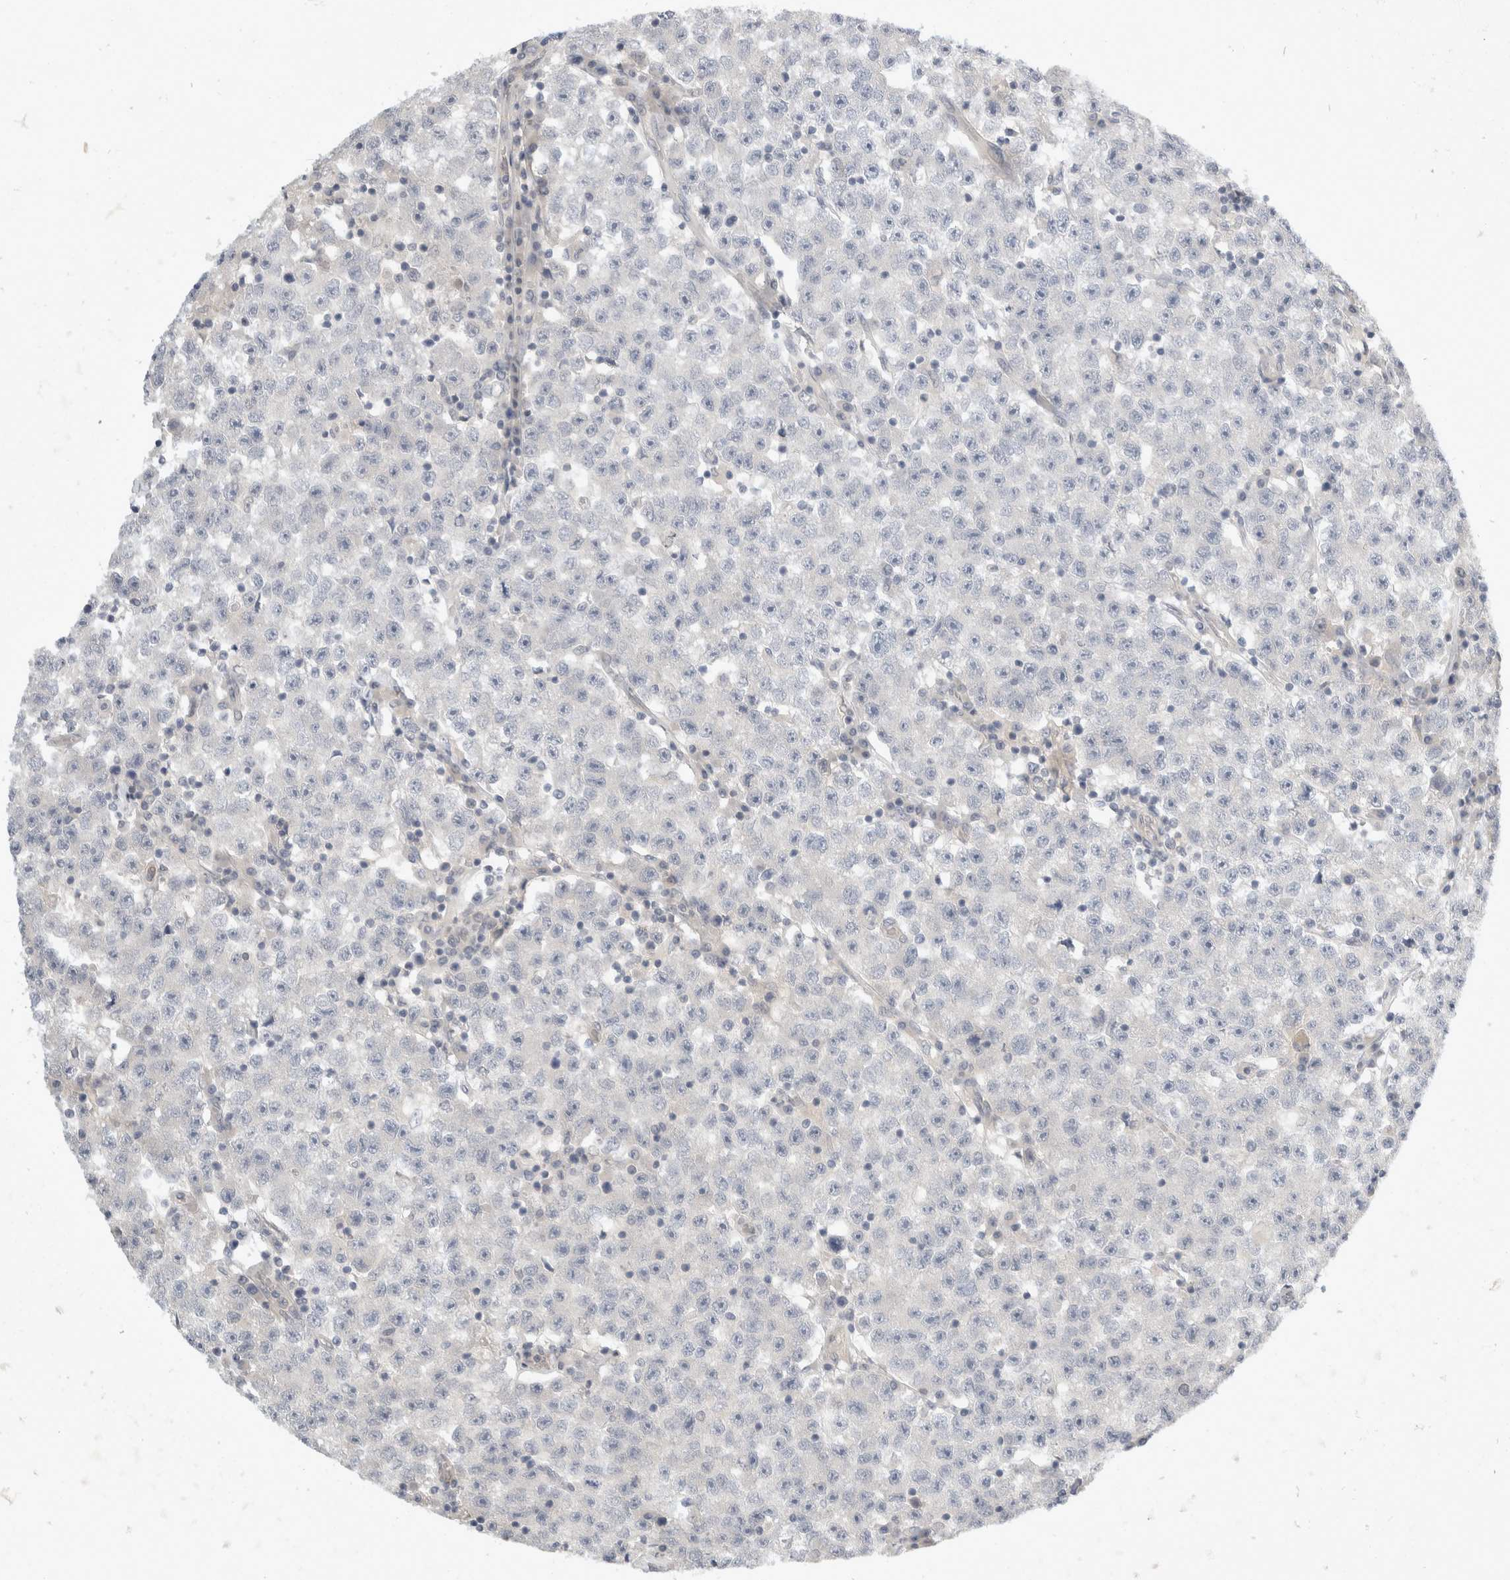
{"staining": {"intensity": "negative", "quantity": "none", "location": "none"}, "tissue": "testis cancer", "cell_type": "Tumor cells", "image_type": "cancer", "snomed": [{"axis": "morphology", "description": "Seminoma, NOS"}, {"axis": "topography", "description": "Testis"}], "caption": "Immunohistochemistry micrograph of neoplastic tissue: seminoma (testis) stained with DAB shows no significant protein positivity in tumor cells.", "gene": "TOM1L2", "patient": {"sex": "male", "age": 22}}